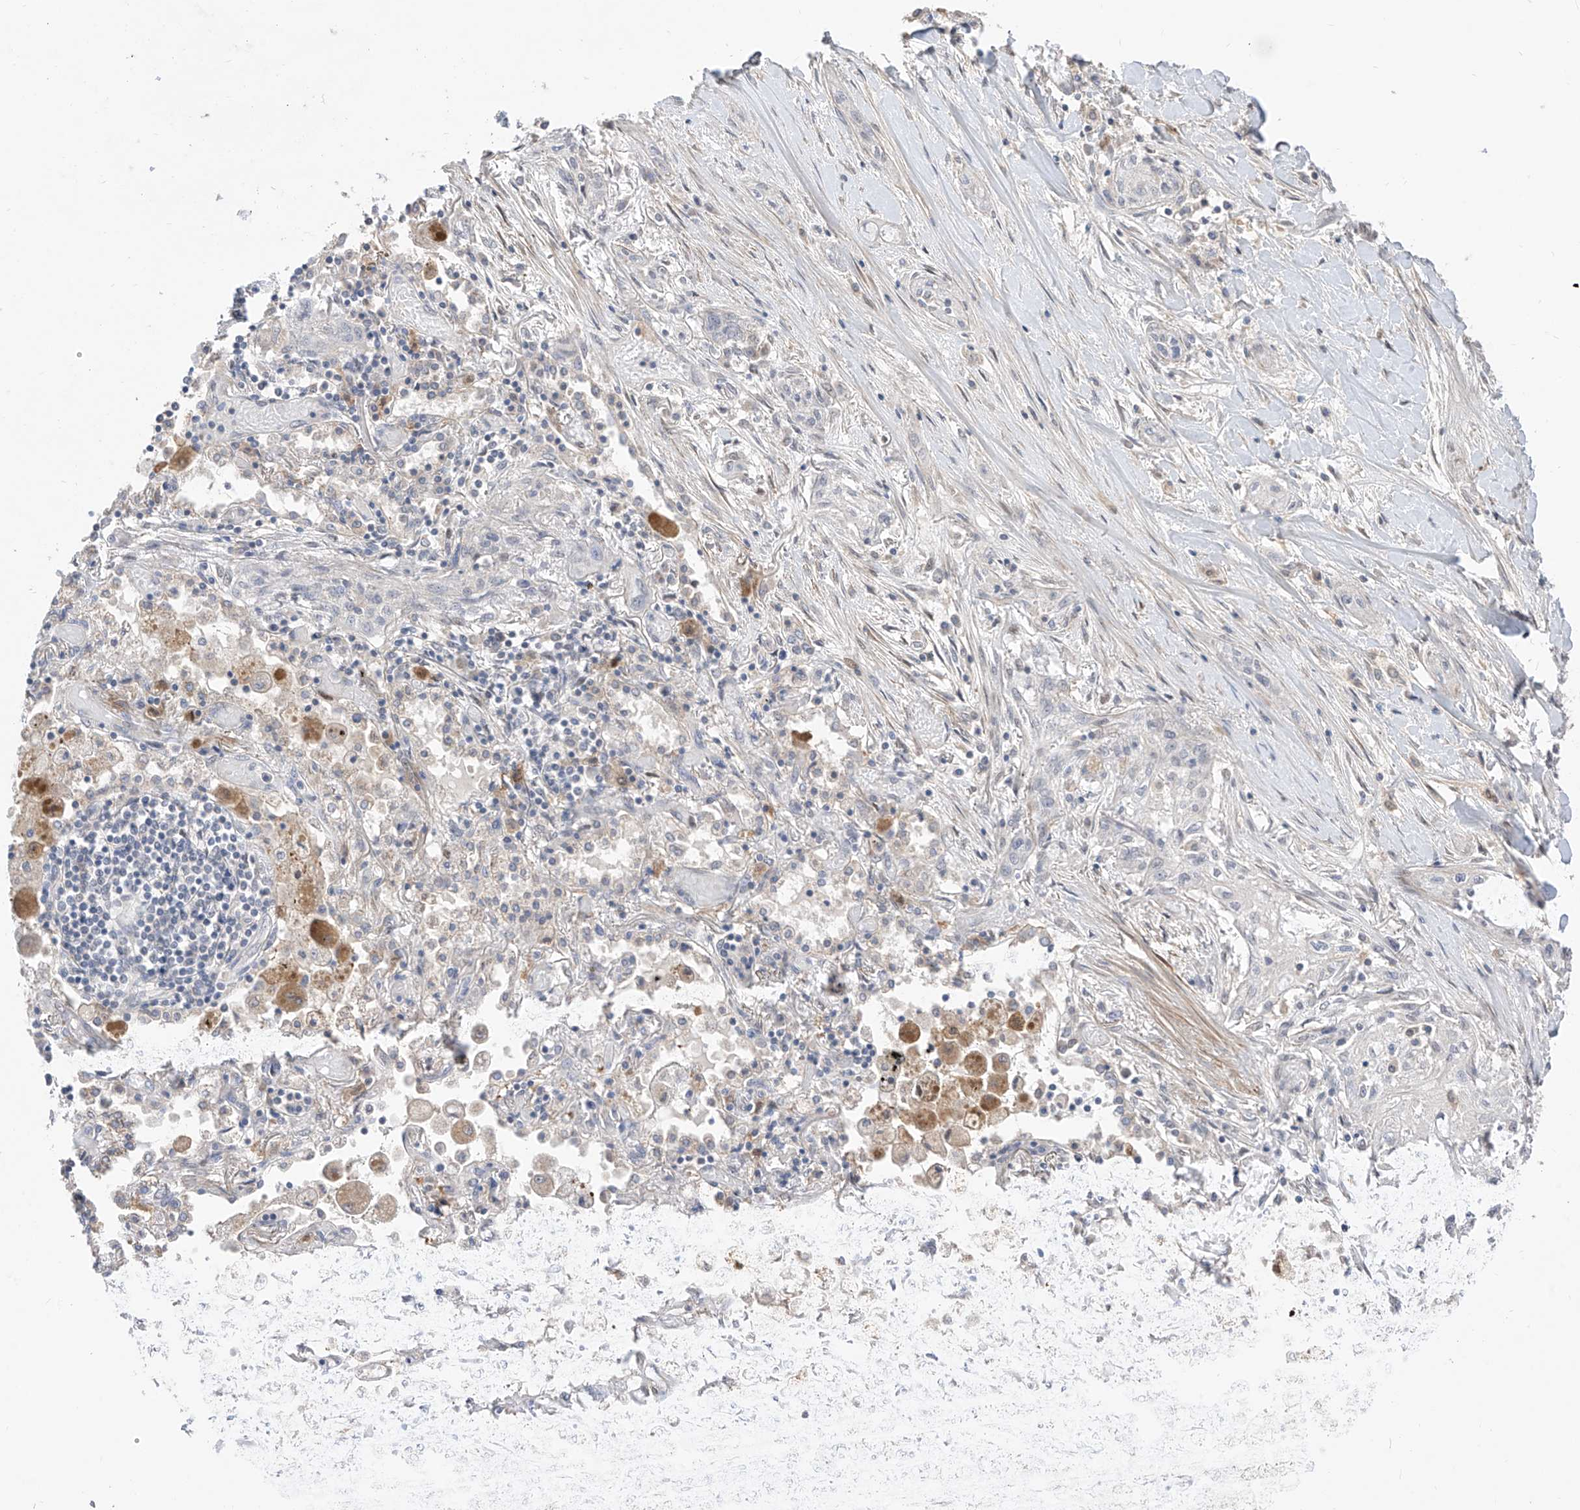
{"staining": {"intensity": "negative", "quantity": "none", "location": "none"}, "tissue": "lung cancer", "cell_type": "Tumor cells", "image_type": "cancer", "snomed": [{"axis": "morphology", "description": "Squamous cell carcinoma, NOS"}, {"axis": "topography", "description": "Lung"}], "caption": "The micrograph reveals no significant expression in tumor cells of lung squamous cell carcinoma.", "gene": "LATS1", "patient": {"sex": "female", "age": 47}}